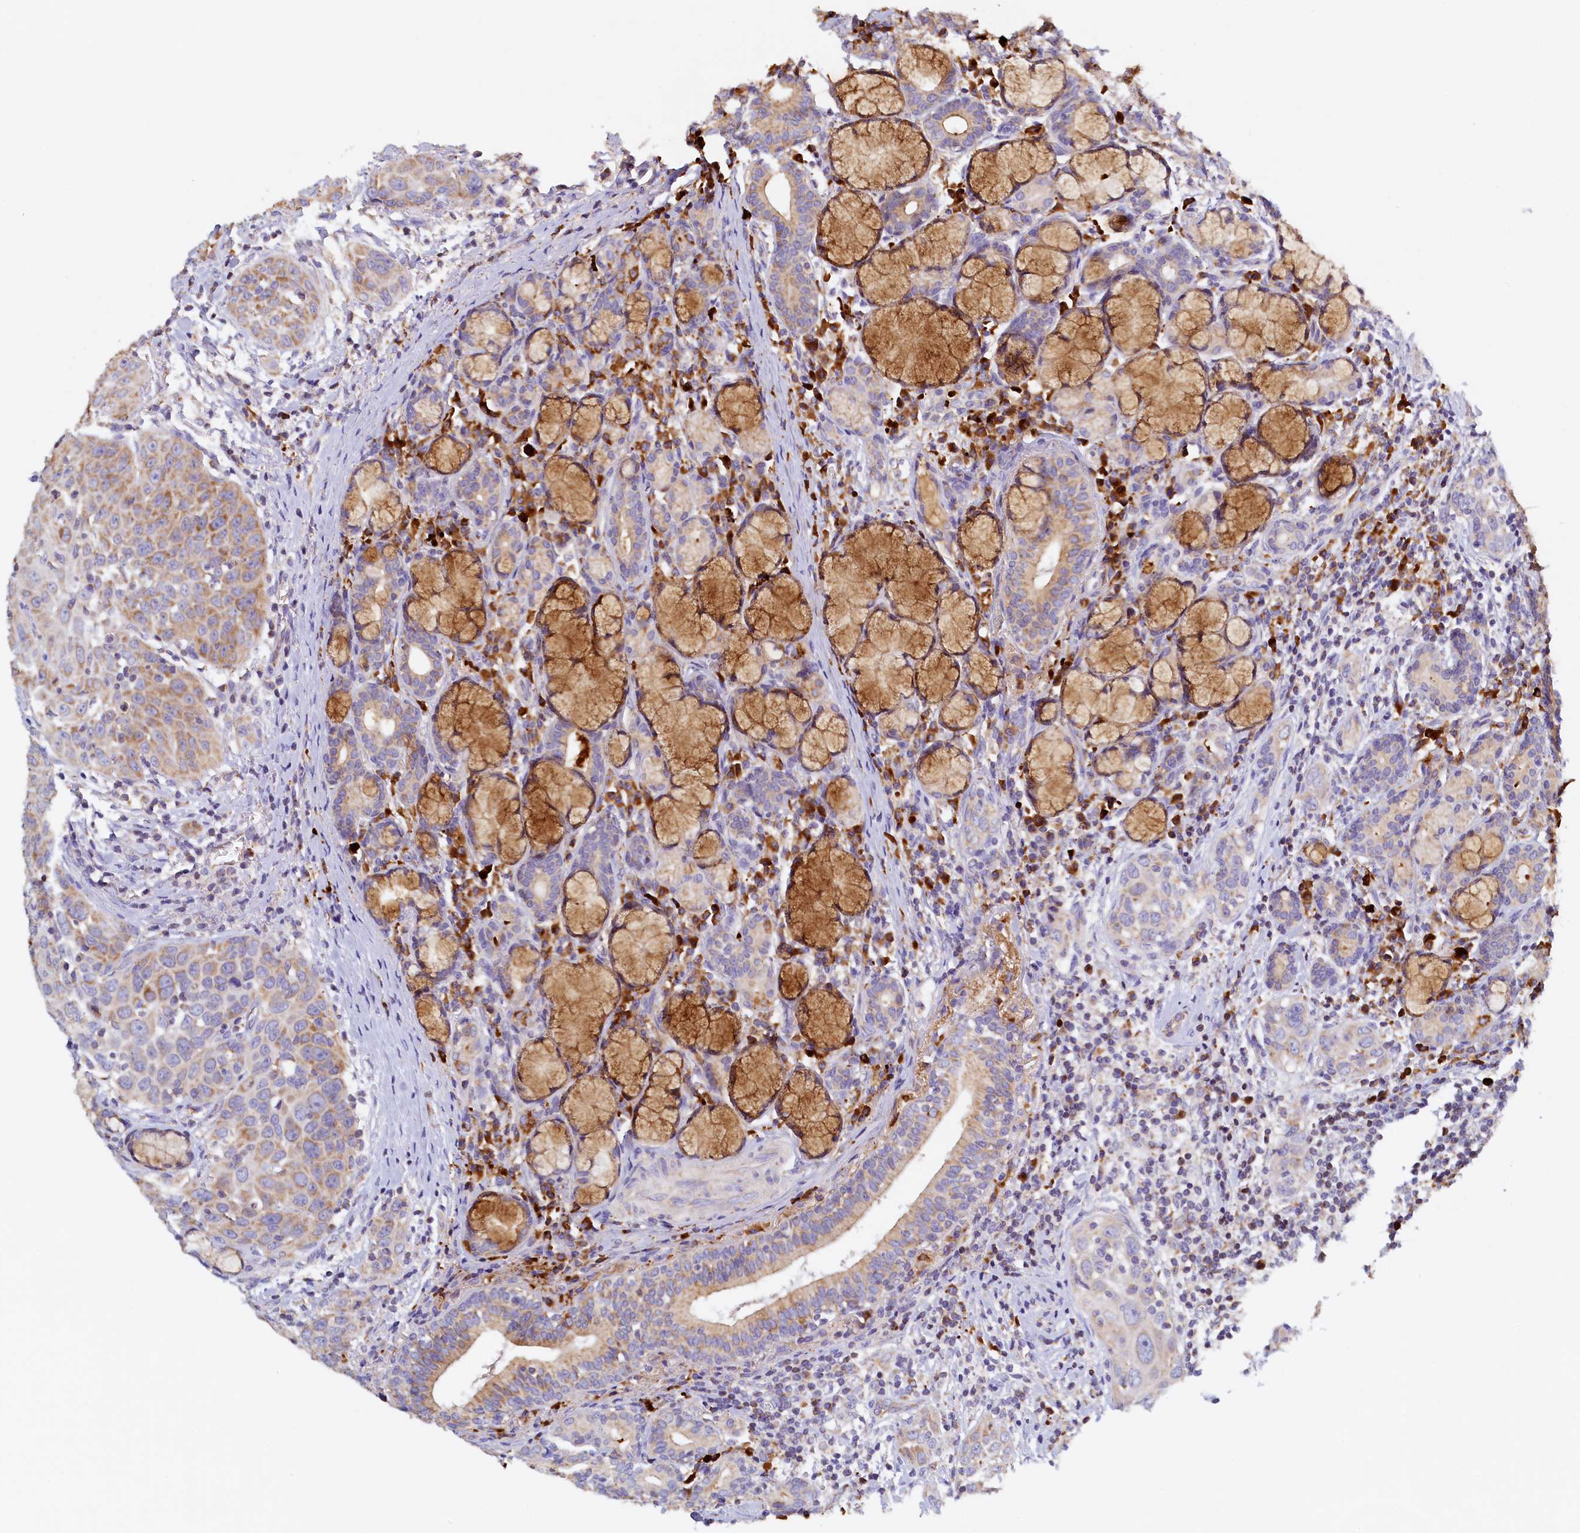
{"staining": {"intensity": "moderate", "quantity": "<25%", "location": "cytoplasmic/membranous"}, "tissue": "head and neck cancer", "cell_type": "Tumor cells", "image_type": "cancer", "snomed": [{"axis": "morphology", "description": "Squamous cell carcinoma, NOS"}, {"axis": "topography", "description": "Oral tissue"}, {"axis": "topography", "description": "Head-Neck"}], "caption": "Head and neck cancer (squamous cell carcinoma) tissue demonstrates moderate cytoplasmic/membranous staining in approximately <25% of tumor cells The staining is performed using DAB (3,3'-diaminobenzidine) brown chromogen to label protein expression. The nuclei are counter-stained blue using hematoxylin.", "gene": "POC1A", "patient": {"sex": "female", "age": 50}}